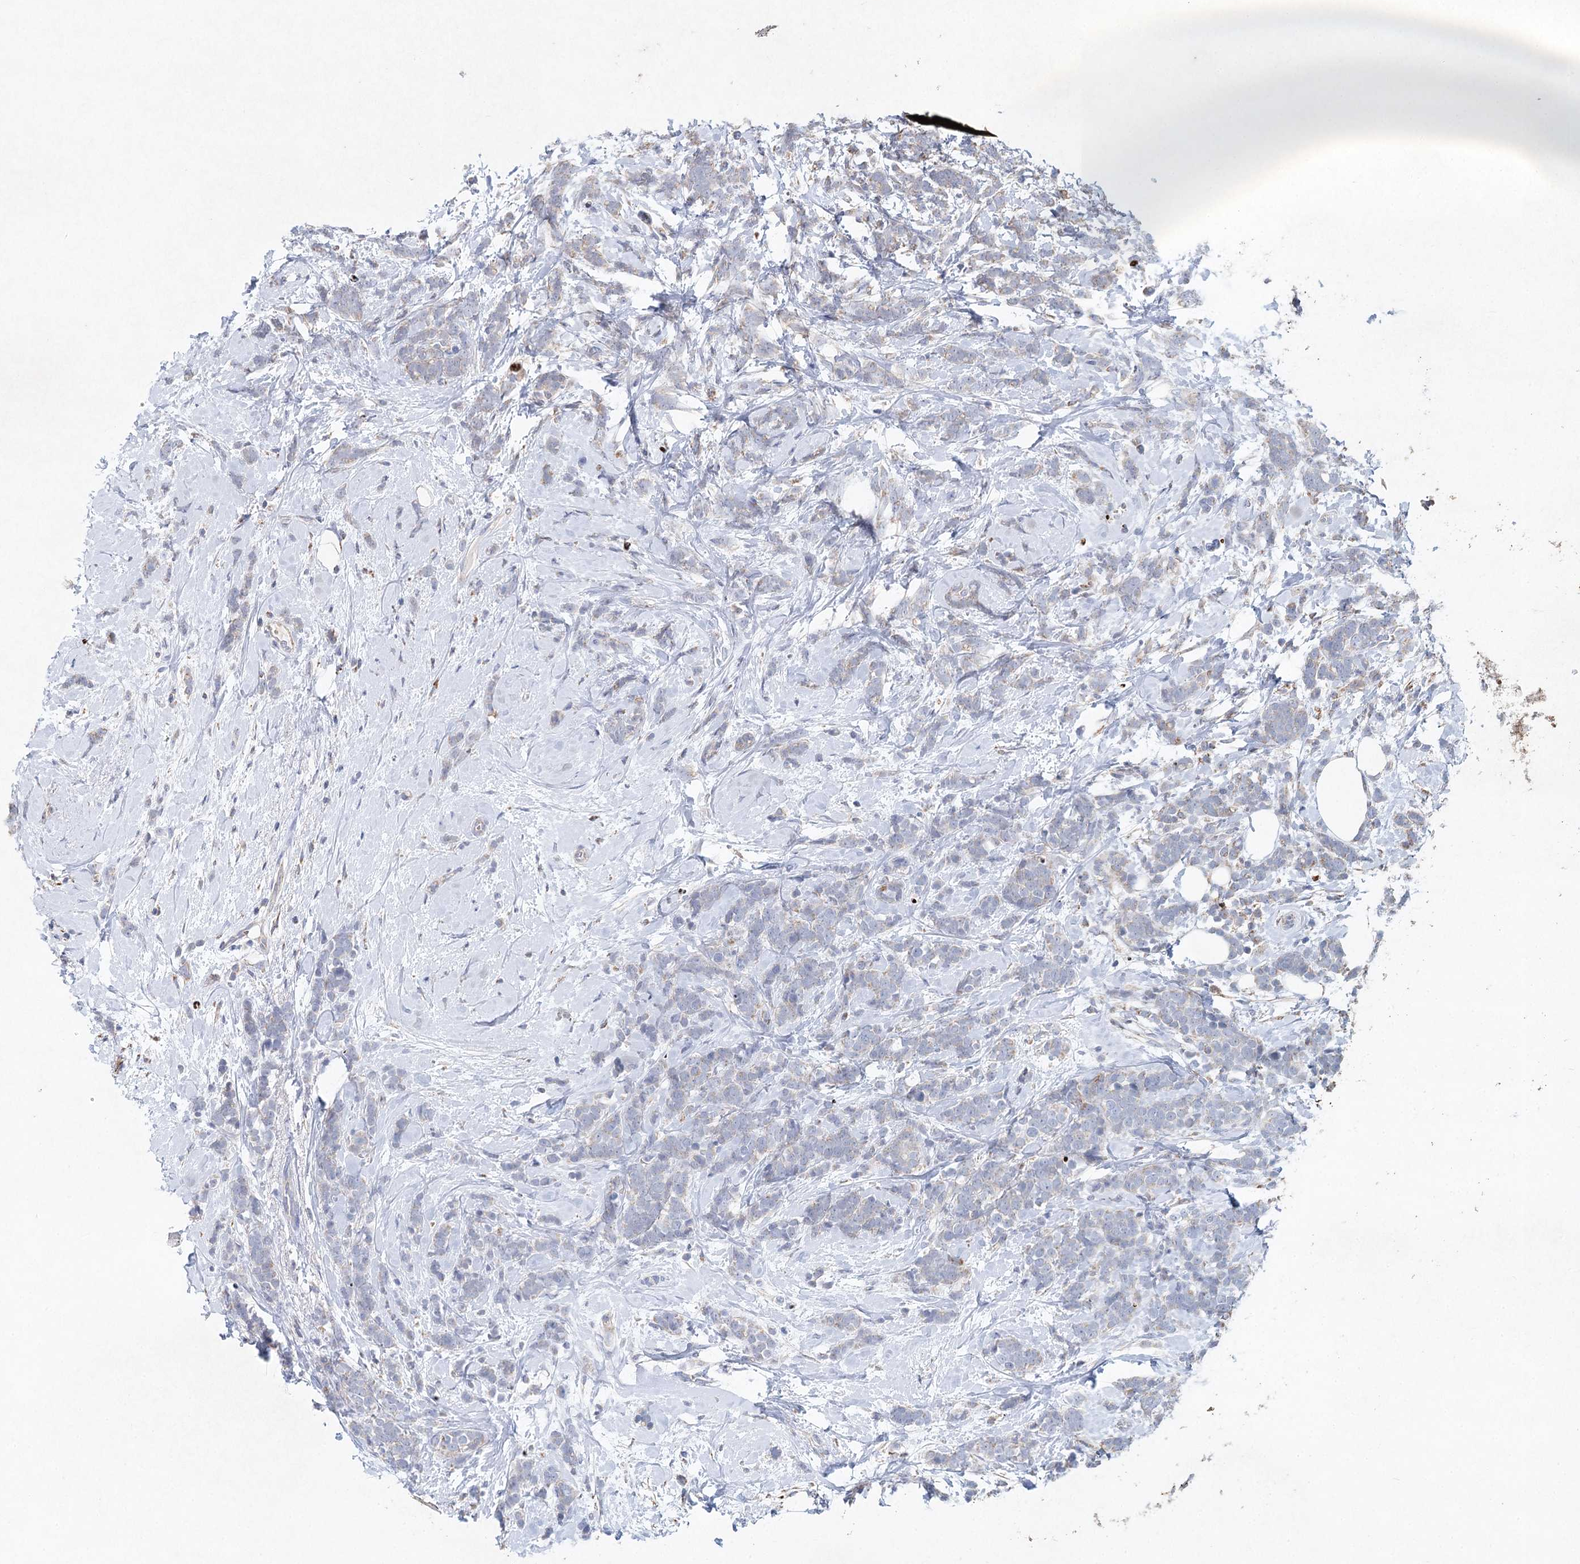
{"staining": {"intensity": "negative", "quantity": "none", "location": "none"}, "tissue": "breast cancer", "cell_type": "Tumor cells", "image_type": "cancer", "snomed": [{"axis": "morphology", "description": "Lobular carcinoma"}, {"axis": "topography", "description": "Breast"}], "caption": "This photomicrograph is of breast cancer stained with IHC to label a protein in brown with the nuclei are counter-stained blue. There is no expression in tumor cells. (Immunohistochemistry (ihc), brightfield microscopy, high magnification).", "gene": "XPO6", "patient": {"sex": "female", "age": 58}}